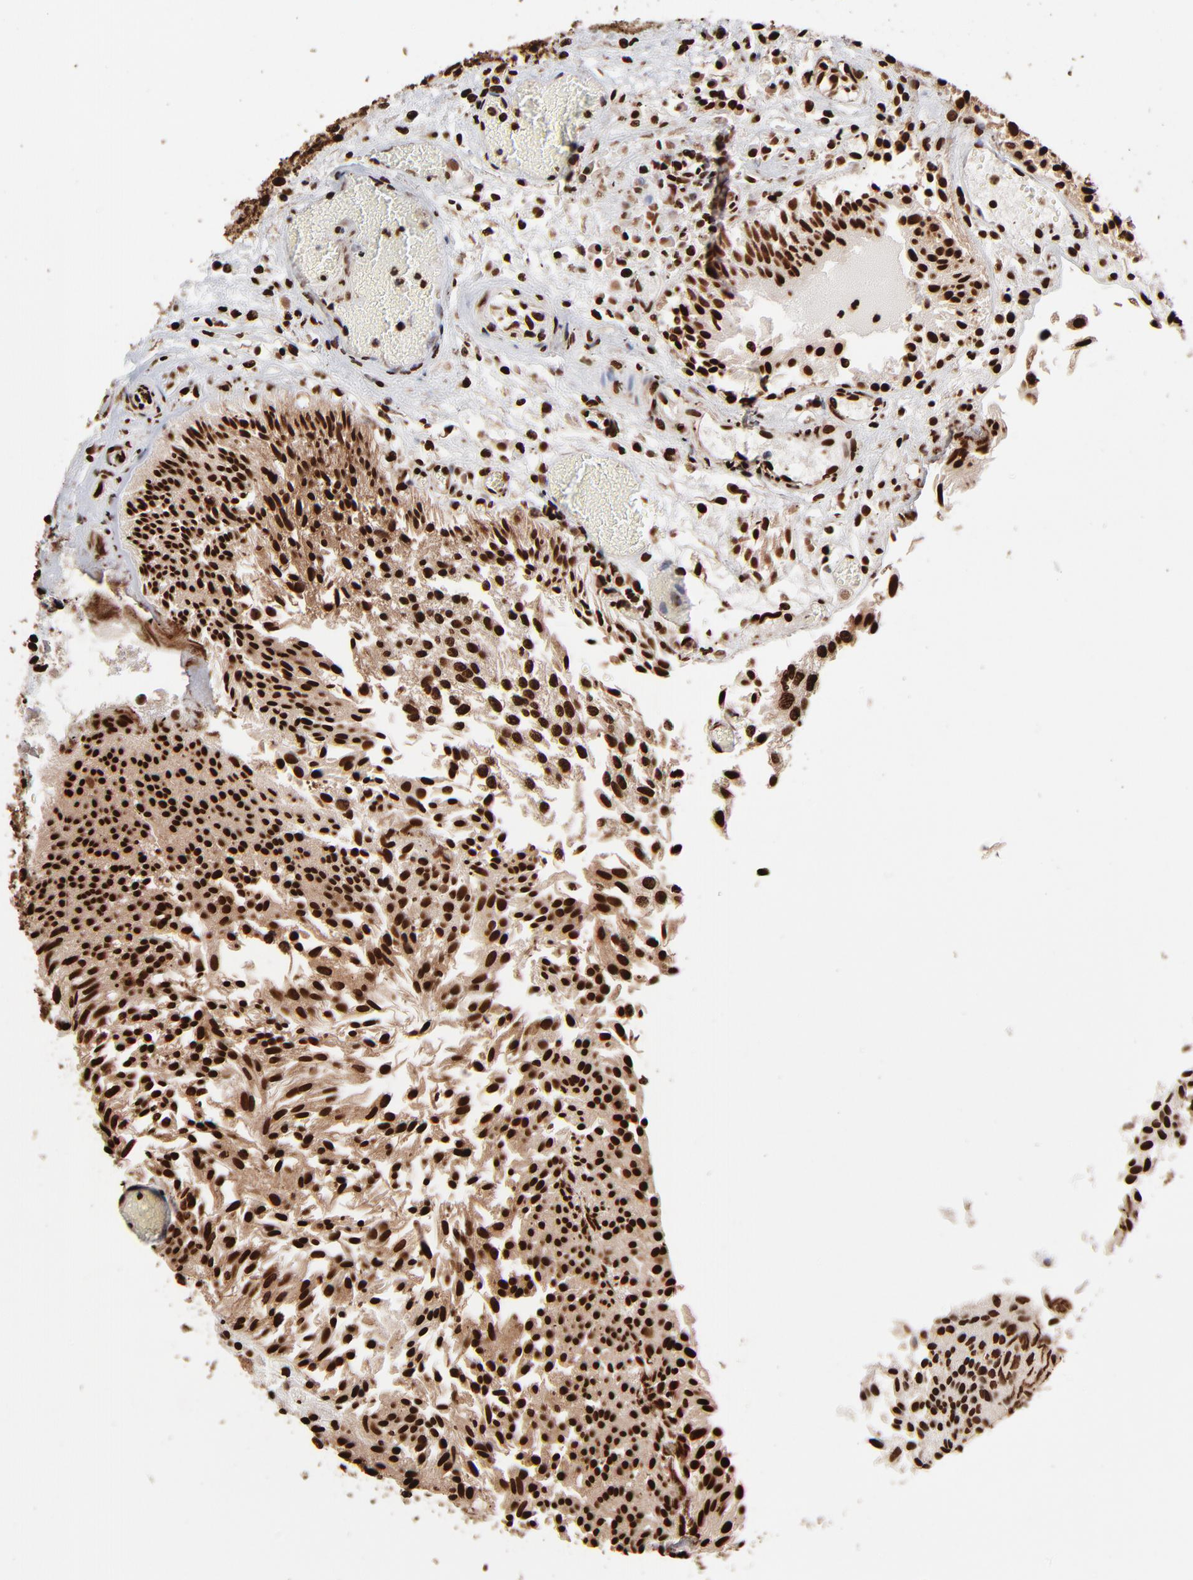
{"staining": {"intensity": "strong", "quantity": ">75%", "location": "cytoplasmic/membranous,nuclear"}, "tissue": "urothelial cancer", "cell_type": "Tumor cells", "image_type": "cancer", "snomed": [{"axis": "morphology", "description": "Urothelial carcinoma, Low grade"}, {"axis": "topography", "description": "Urinary bladder"}], "caption": "High-magnification brightfield microscopy of urothelial cancer stained with DAB (3,3'-diaminobenzidine) (brown) and counterstained with hematoxylin (blue). tumor cells exhibit strong cytoplasmic/membranous and nuclear staining is identified in about>75% of cells. The staining was performed using DAB (3,3'-diaminobenzidine), with brown indicating positive protein expression. Nuclei are stained blue with hematoxylin.", "gene": "ZNF544", "patient": {"sex": "male", "age": 86}}